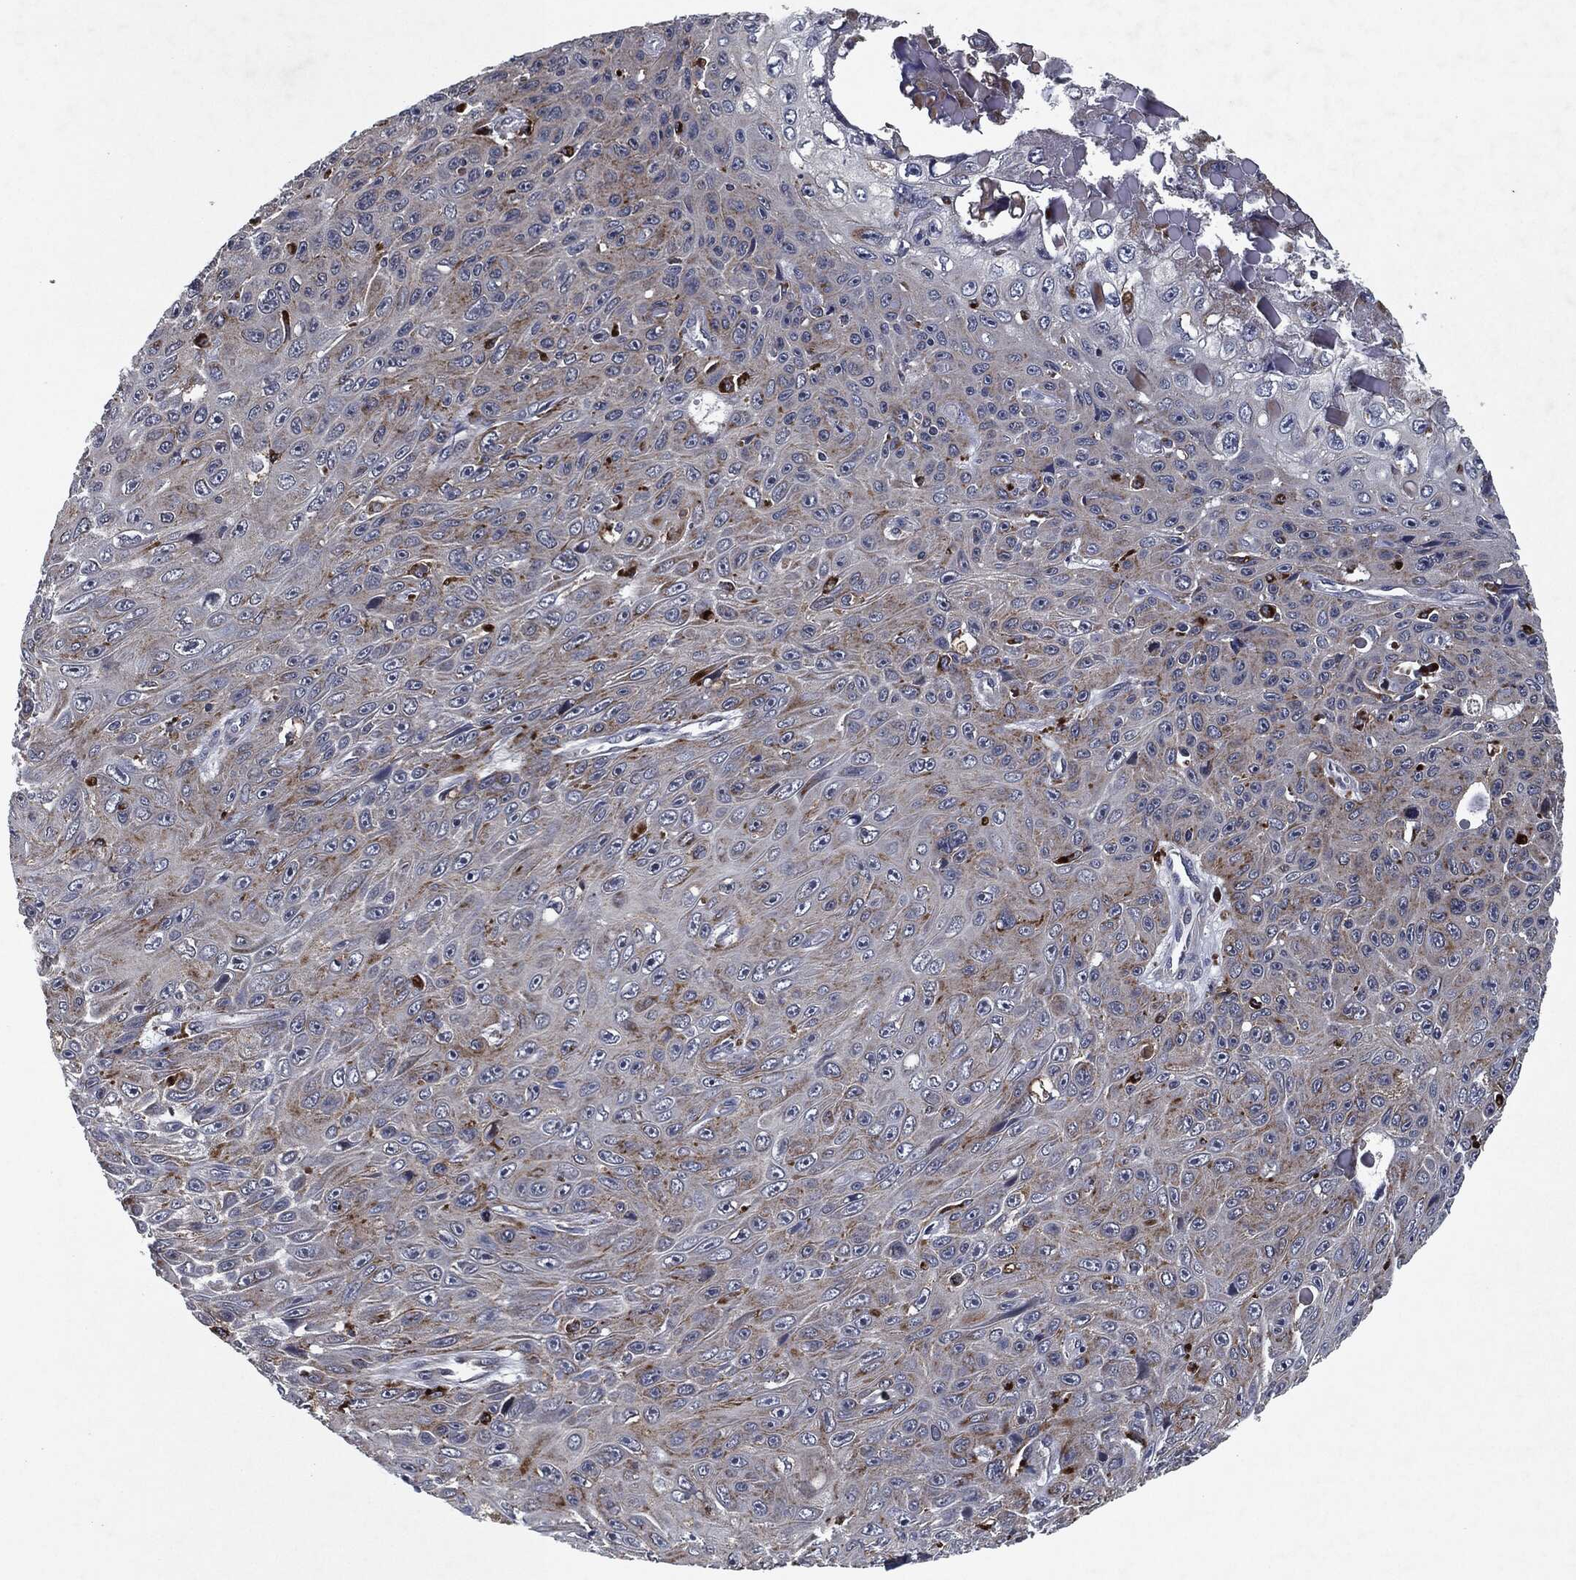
{"staining": {"intensity": "moderate", "quantity": "<25%", "location": "cytoplasmic/membranous"}, "tissue": "skin cancer", "cell_type": "Tumor cells", "image_type": "cancer", "snomed": [{"axis": "morphology", "description": "Squamous cell carcinoma, NOS"}, {"axis": "topography", "description": "Skin"}], "caption": "The histopathology image demonstrates staining of skin cancer (squamous cell carcinoma), revealing moderate cytoplasmic/membranous protein expression (brown color) within tumor cells.", "gene": "SLC31A2", "patient": {"sex": "male", "age": 82}}